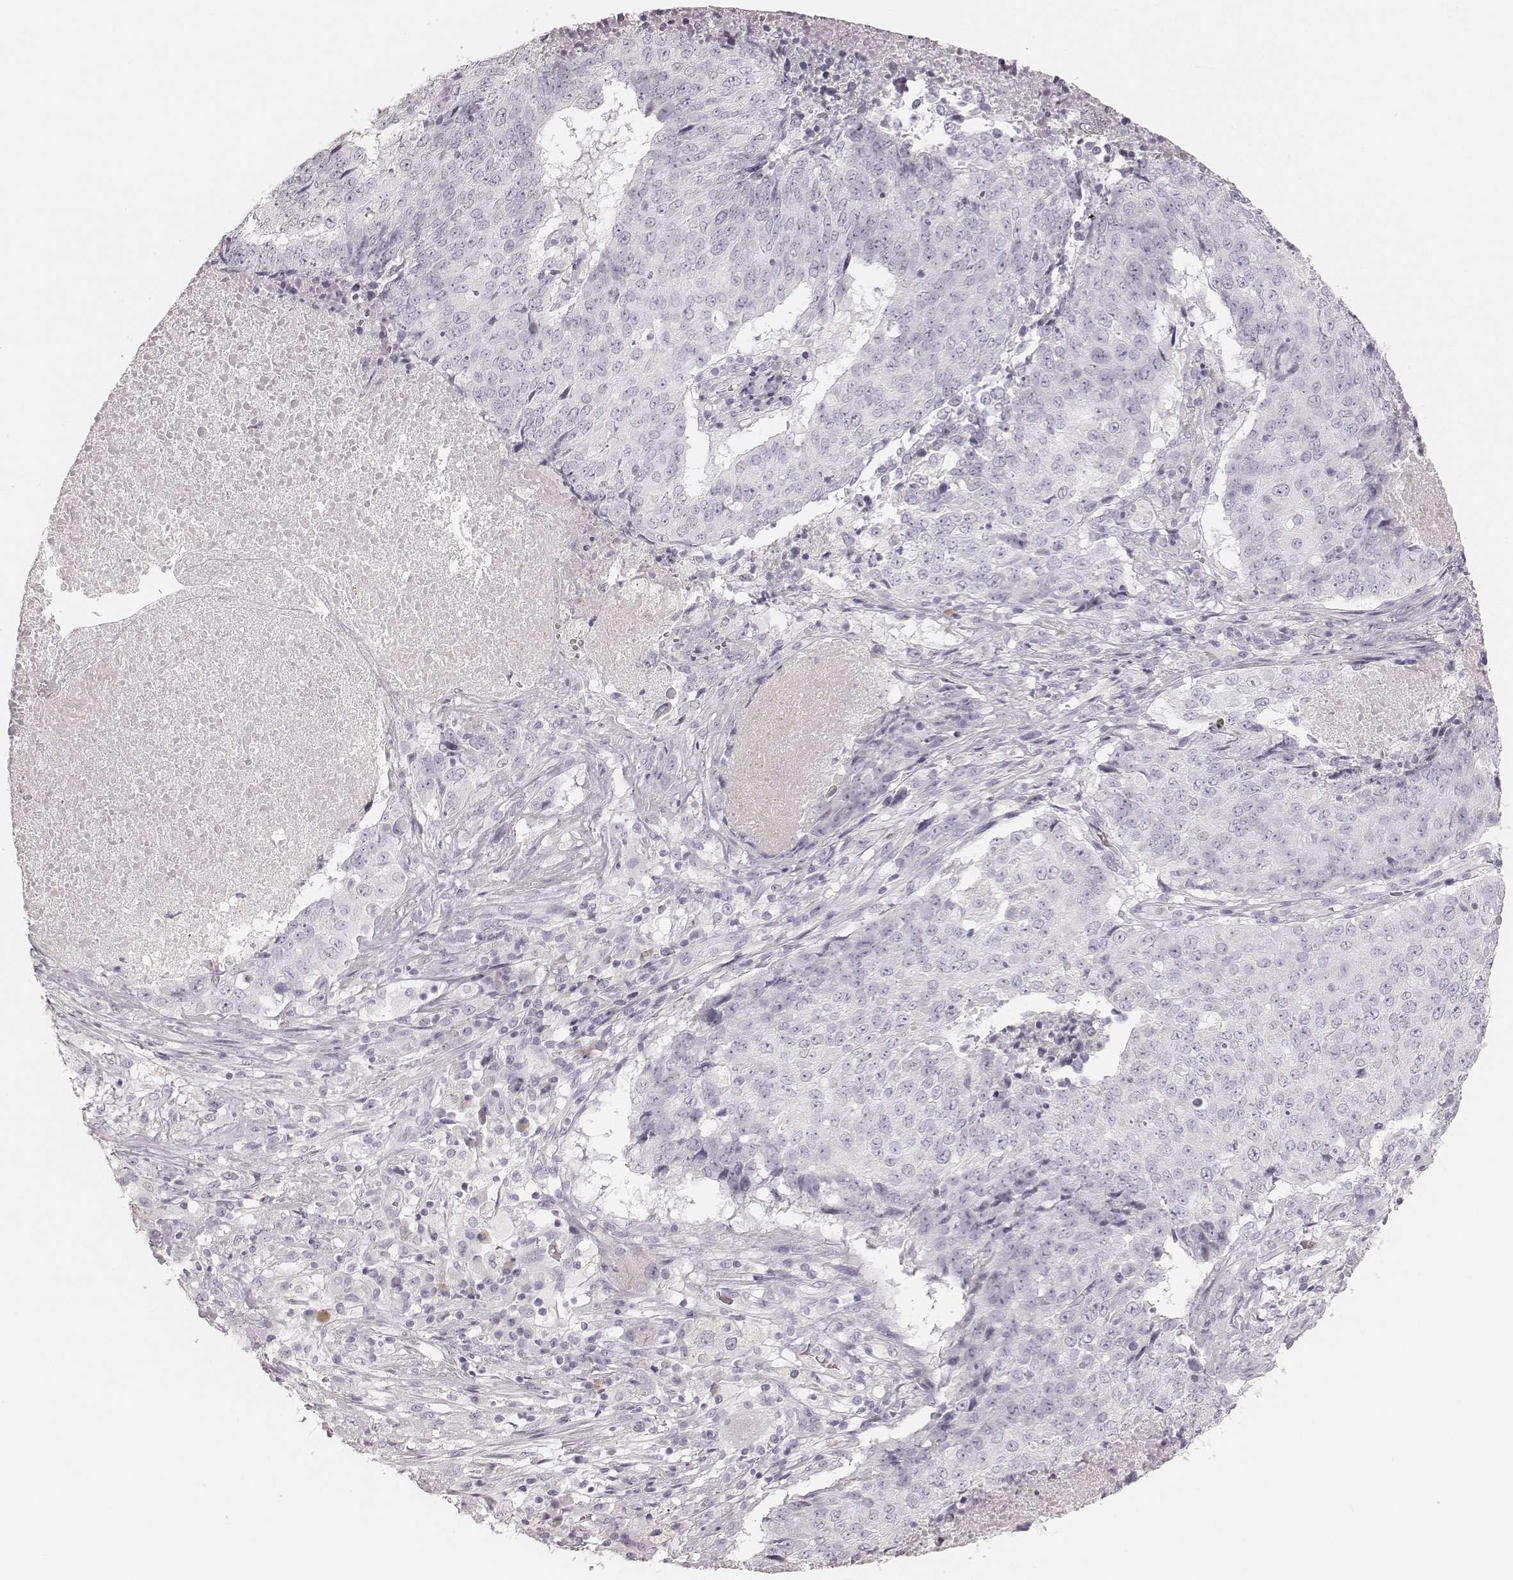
{"staining": {"intensity": "negative", "quantity": "none", "location": "none"}, "tissue": "lung cancer", "cell_type": "Tumor cells", "image_type": "cancer", "snomed": [{"axis": "morphology", "description": "Normal tissue, NOS"}, {"axis": "morphology", "description": "Squamous cell carcinoma, NOS"}, {"axis": "topography", "description": "Bronchus"}, {"axis": "topography", "description": "Lung"}], "caption": "Protein analysis of lung cancer (squamous cell carcinoma) demonstrates no significant expression in tumor cells.", "gene": "KRT82", "patient": {"sex": "male", "age": 64}}